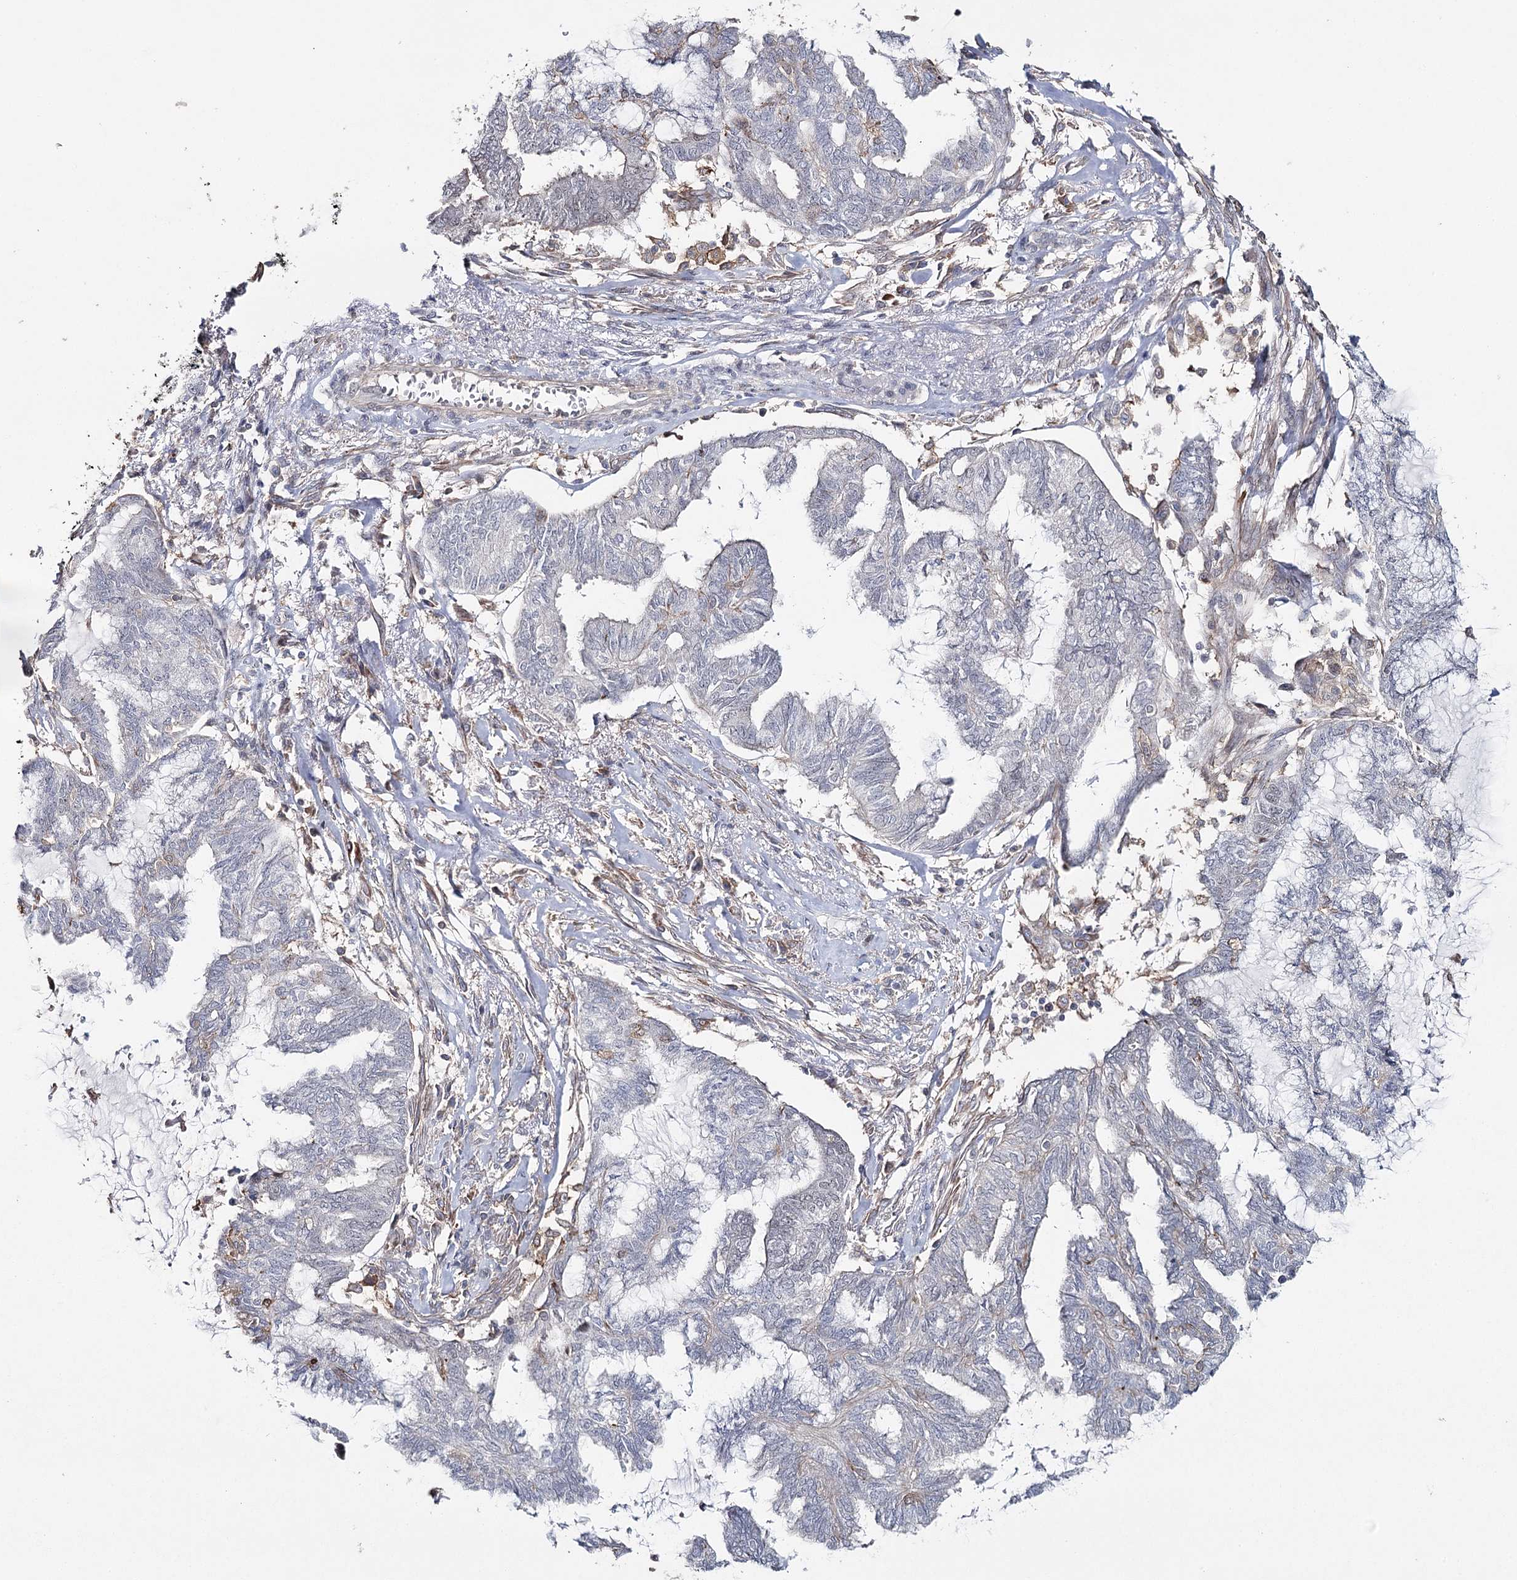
{"staining": {"intensity": "negative", "quantity": "none", "location": "none"}, "tissue": "endometrial cancer", "cell_type": "Tumor cells", "image_type": "cancer", "snomed": [{"axis": "morphology", "description": "Adenocarcinoma, NOS"}, {"axis": "topography", "description": "Endometrium"}], "caption": "The immunohistochemistry histopathology image has no significant staining in tumor cells of endometrial adenocarcinoma tissue.", "gene": "ZC3H8", "patient": {"sex": "female", "age": 86}}